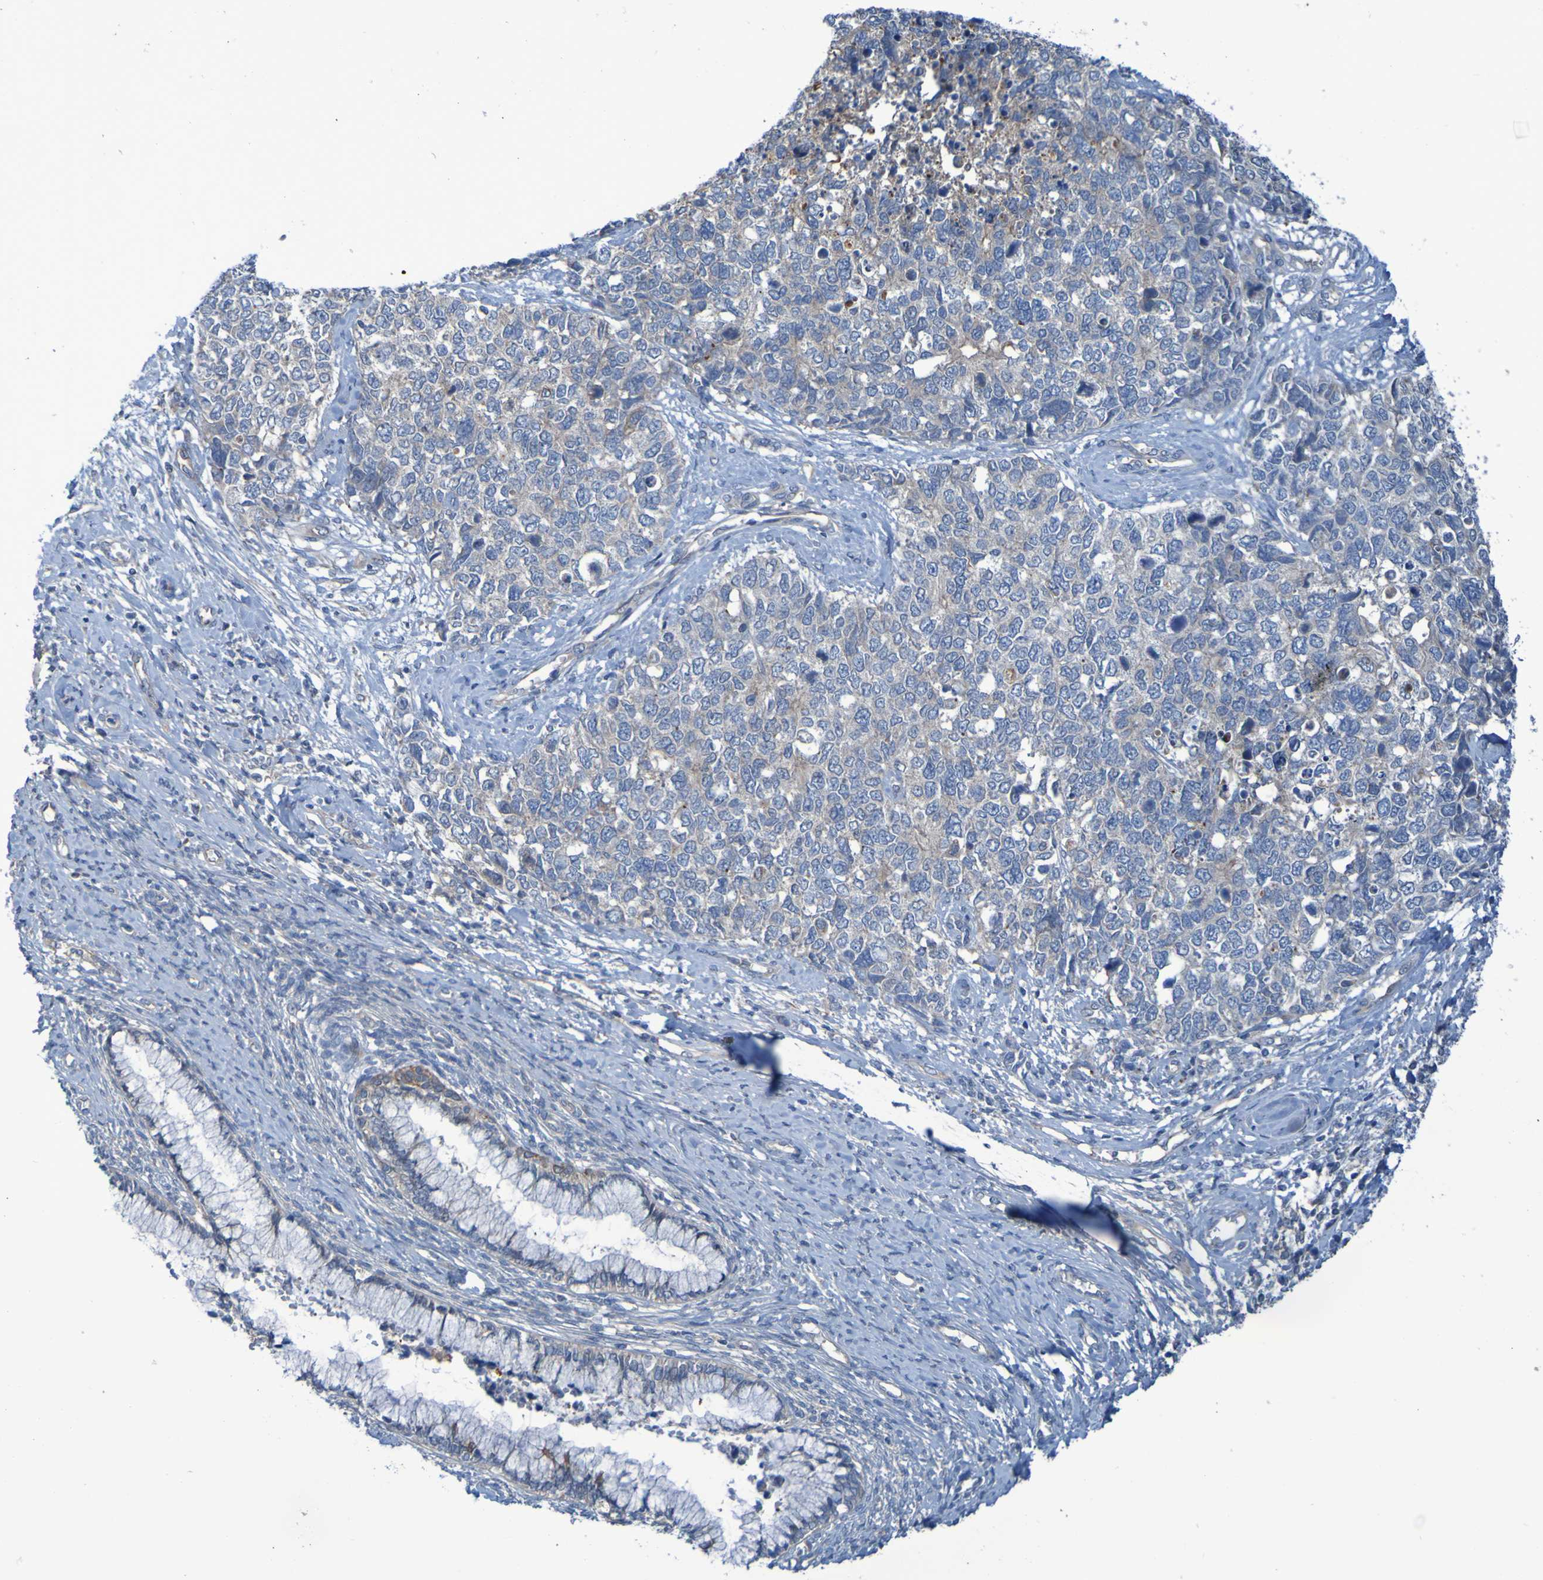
{"staining": {"intensity": "weak", "quantity": "25%-75%", "location": "cytoplasmic/membranous"}, "tissue": "cervical cancer", "cell_type": "Tumor cells", "image_type": "cancer", "snomed": [{"axis": "morphology", "description": "Squamous cell carcinoma, NOS"}, {"axis": "topography", "description": "Cervix"}], "caption": "Squamous cell carcinoma (cervical) was stained to show a protein in brown. There is low levels of weak cytoplasmic/membranous positivity in approximately 25%-75% of tumor cells. (DAB (3,3'-diaminobenzidine) IHC with brightfield microscopy, high magnification).", "gene": "NPRL3", "patient": {"sex": "female", "age": 63}}